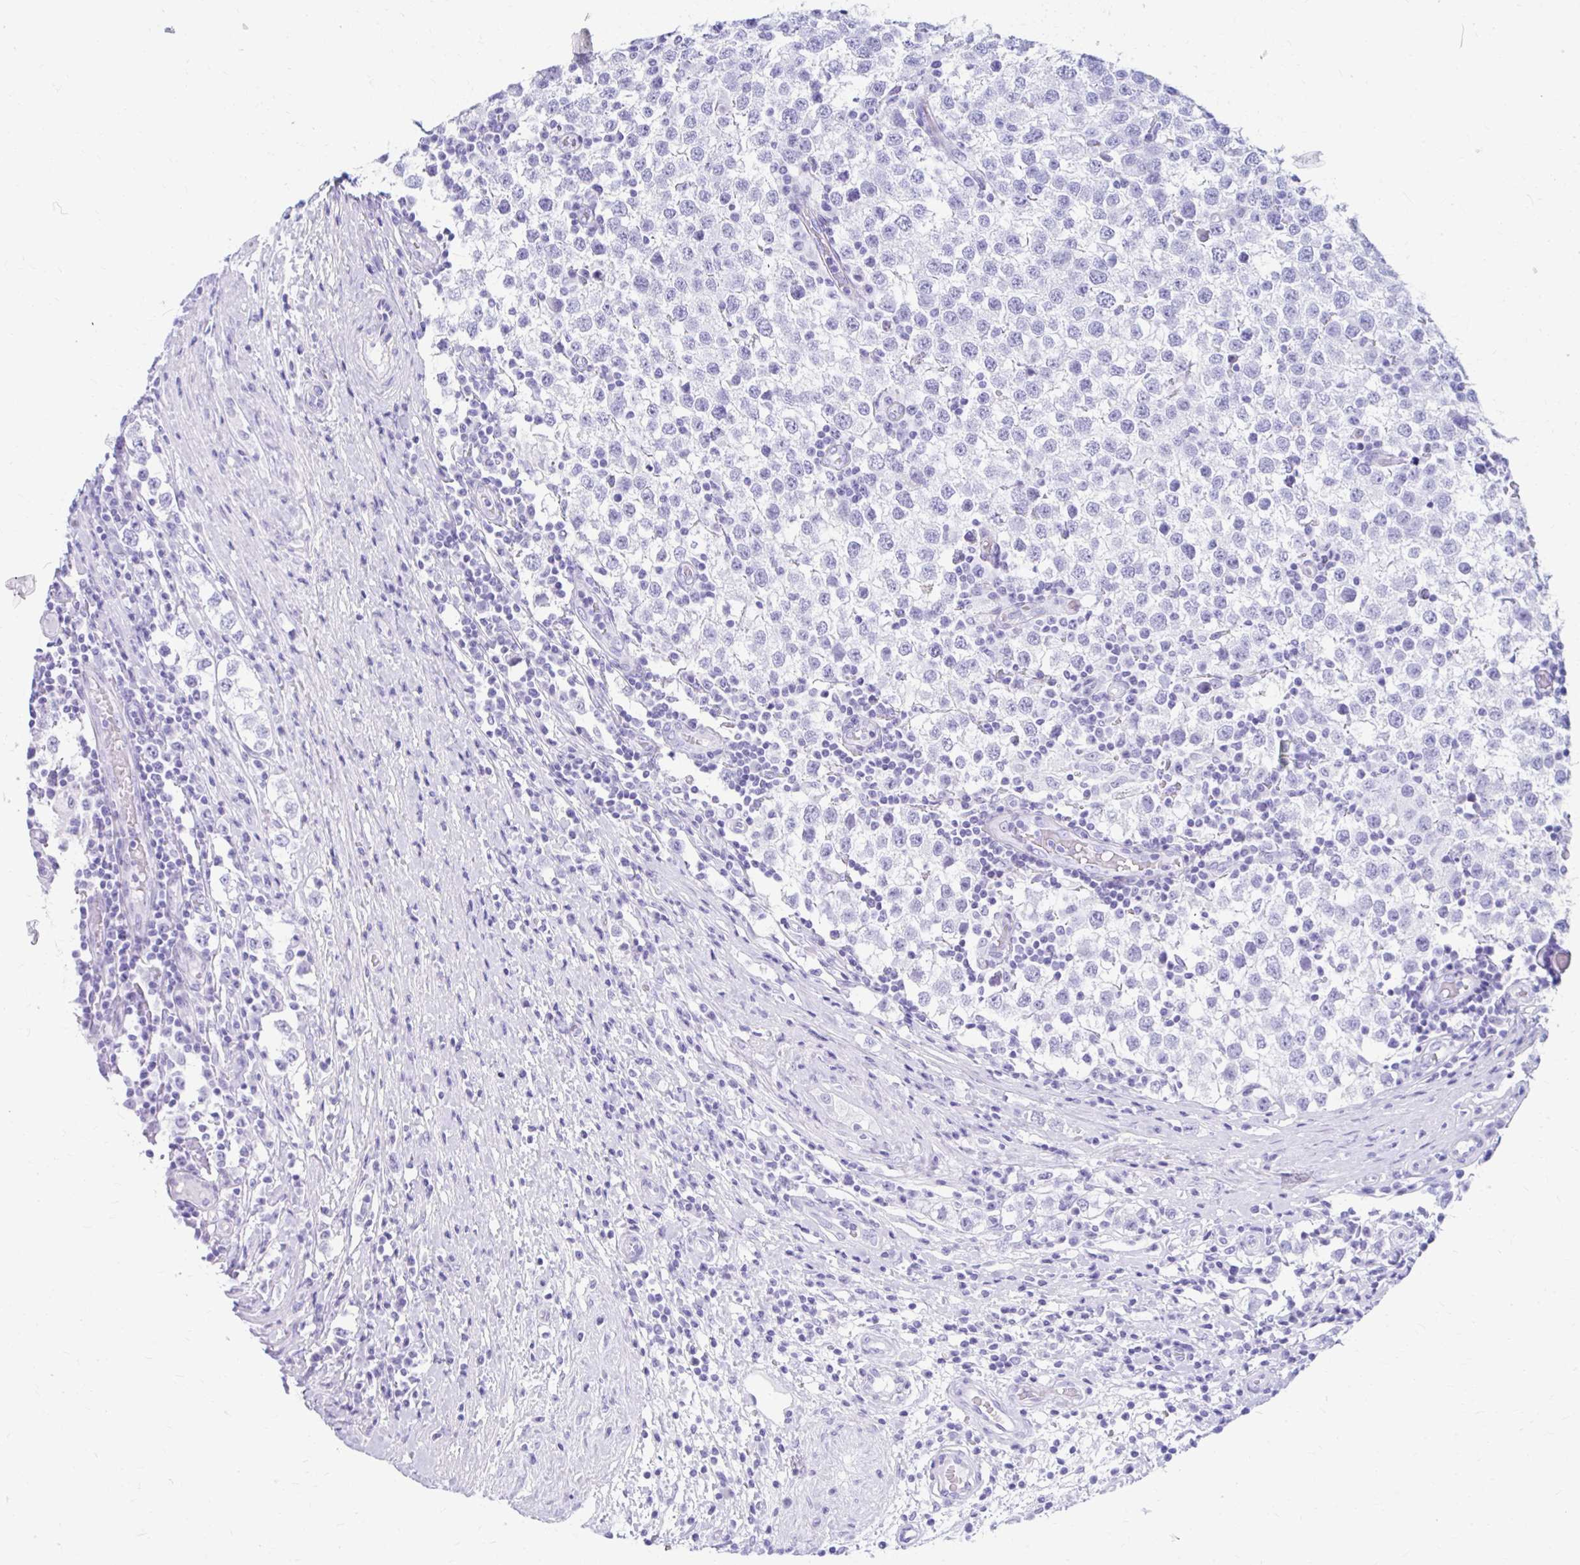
{"staining": {"intensity": "negative", "quantity": "none", "location": "none"}, "tissue": "testis cancer", "cell_type": "Tumor cells", "image_type": "cancer", "snomed": [{"axis": "morphology", "description": "Seminoma, NOS"}, {"axis": "topography", "description": "Testis"}], "caption": "Histopathology image shows no significant protein staining in tumor cells of testis seminoma.", "gene": "NSG2", "patient": {"sex": "male", "age": 34}}